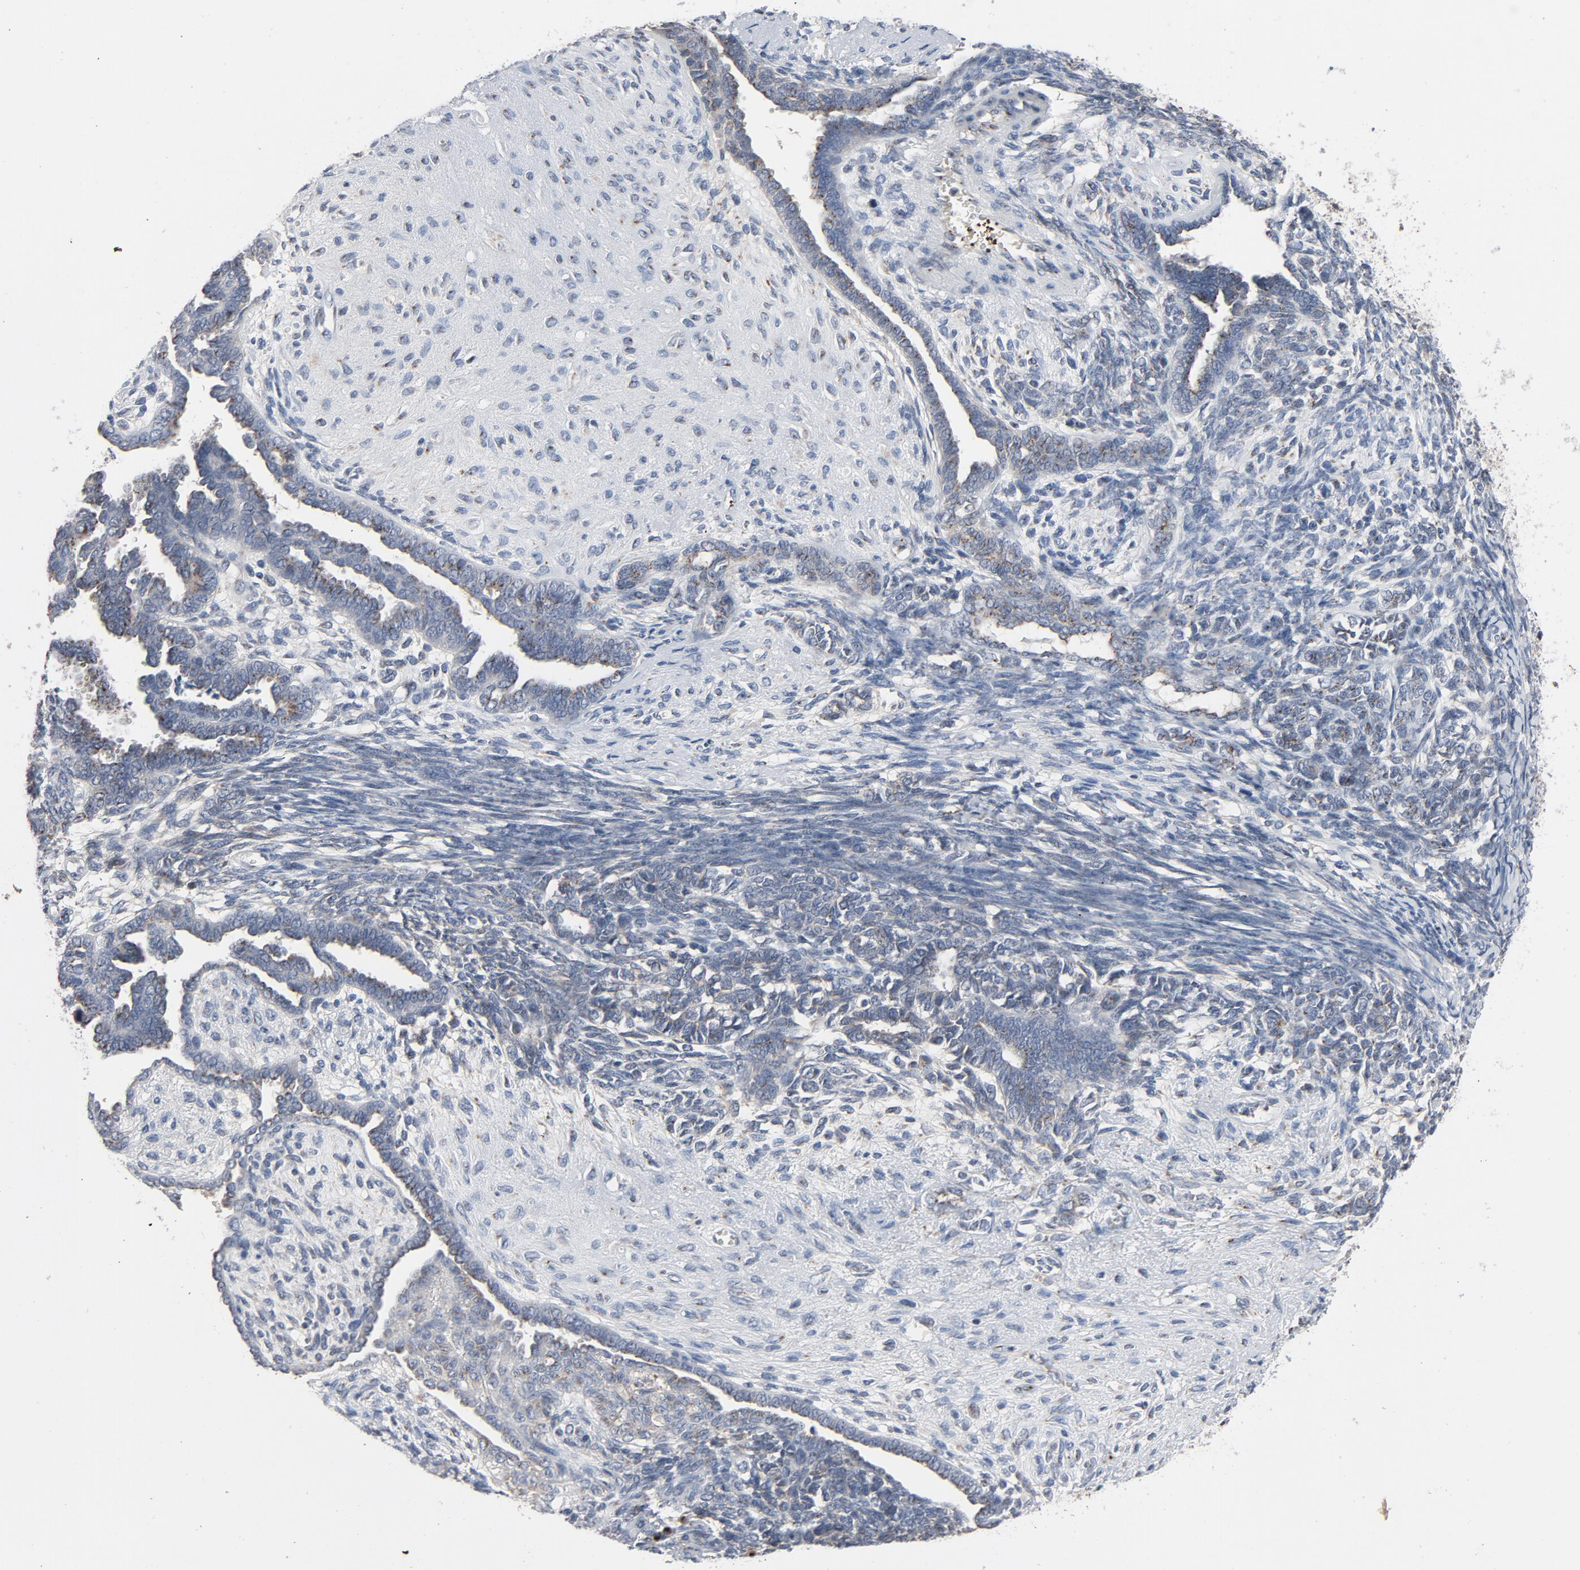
{"staining": {"intensity": "negative", "quantity": "none", "location": "none"}, "tissue": "endometrial cancer", "cell_type": "Tumor cells", "image_type": "cancer", "snomed": [{"axis": "morphology", "description": "Adenocarcinoma, NOS"}, {"axis": "topography", "description": "Endometrium"}], "caption": "Tumor cells are negative for brown protein staining in endometrial adenocarcinoma.", "gene": "LMAN2", "patient": {"sex": "female", "age": 75}}